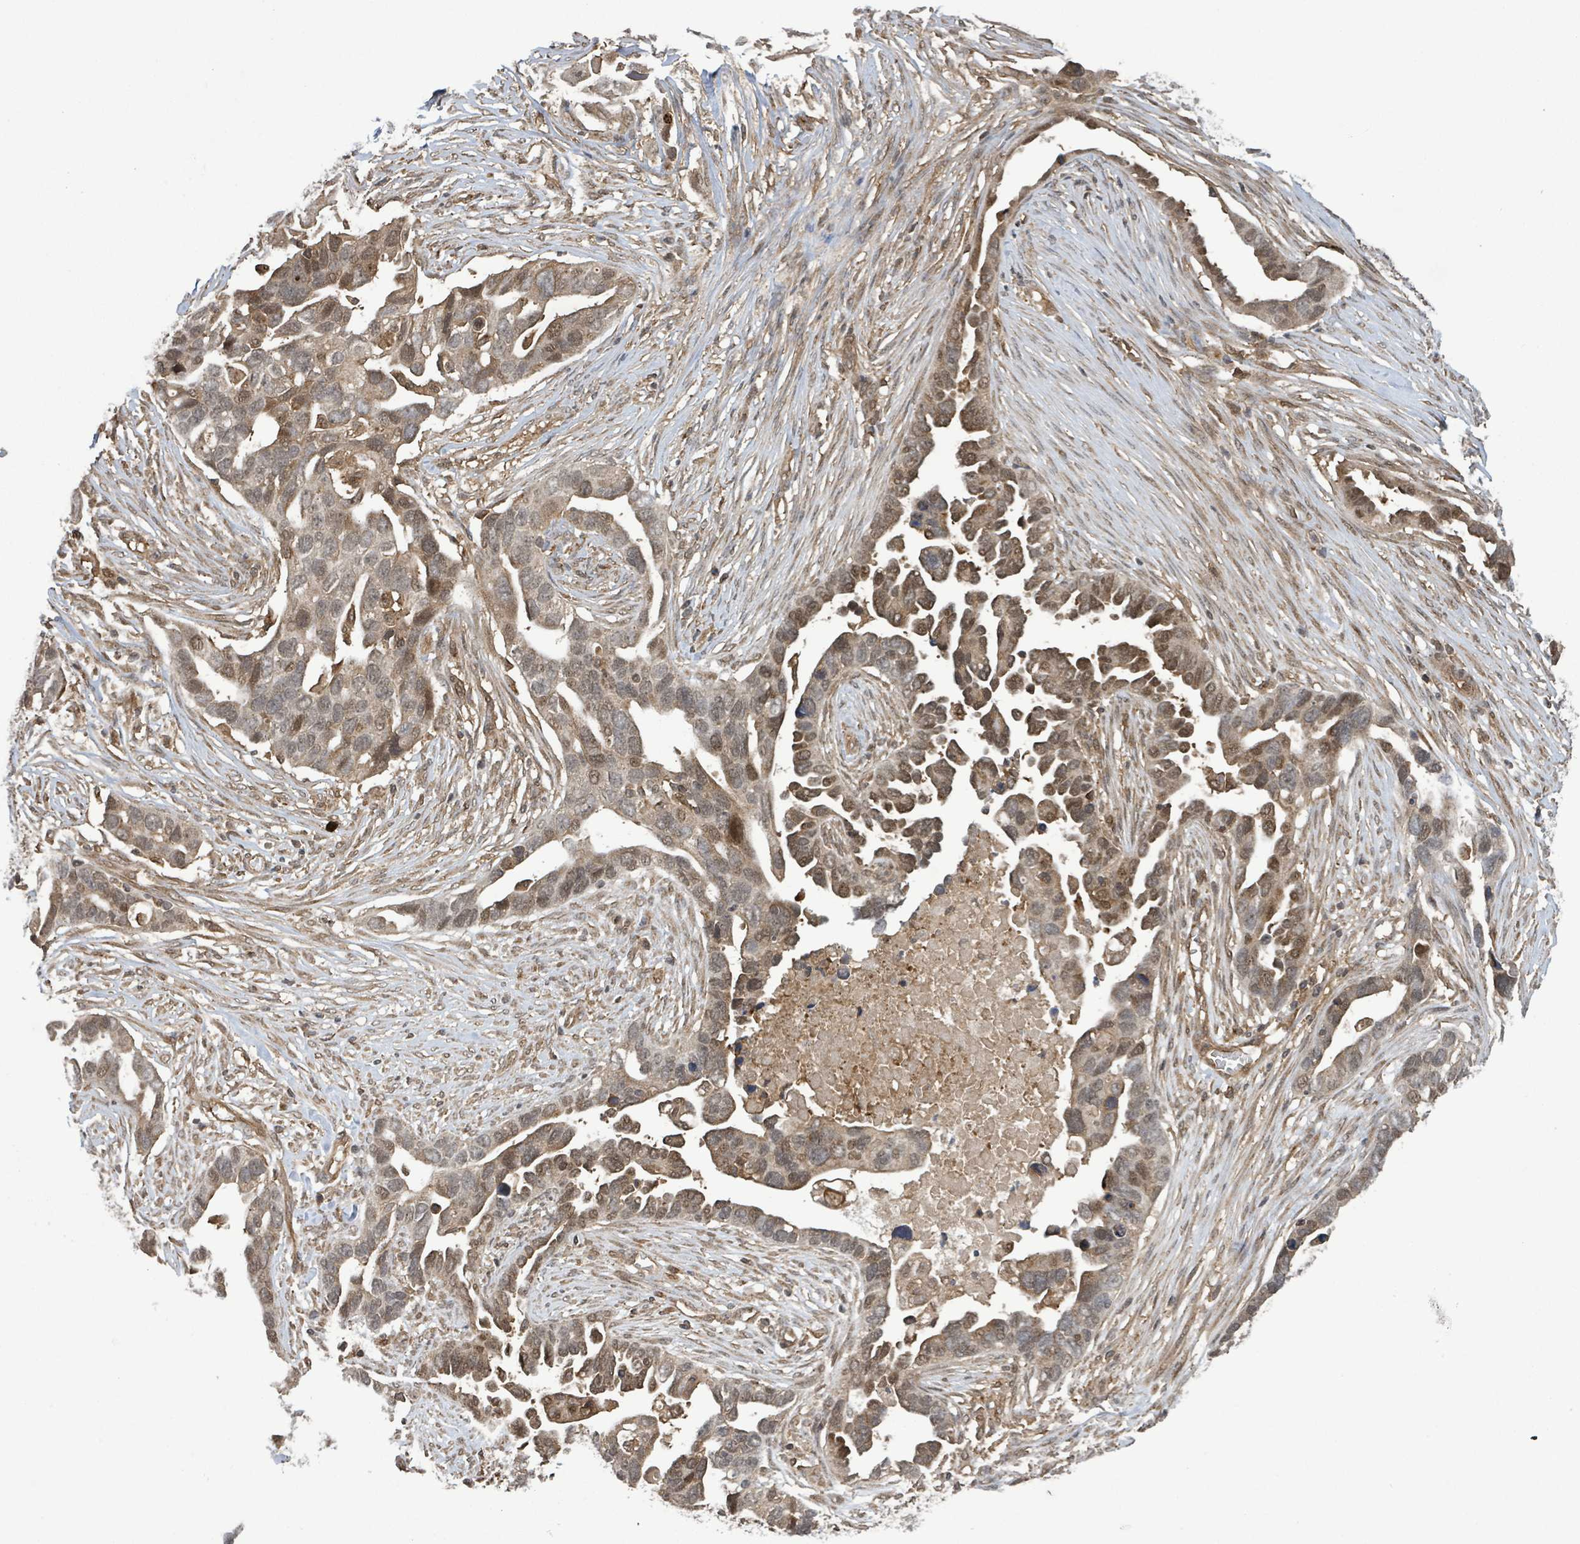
{"staining": {"intensity": "moderate", "quantity": ">75%", "location": "cytoplasmic/membranous,nuclear"}, "tissue": "ovarian cancer", "cell_type": "Tumor cells", "image_type": "cancer", "snomed": [{"axis": "morphology", "description": "Cystadenocarcinoma, serous, NOS"}, {"axis": "topography", "description": "Ovary"}], "caption": "About >75% of tumor cells in ovarian cancer exhibit moderate cytoplasmic/membranous and nuclear protein positivity as visualized by brown immunohistochemical staining.", "gene": "KLC1", "patient": {"sex": "female", "age": 54}}